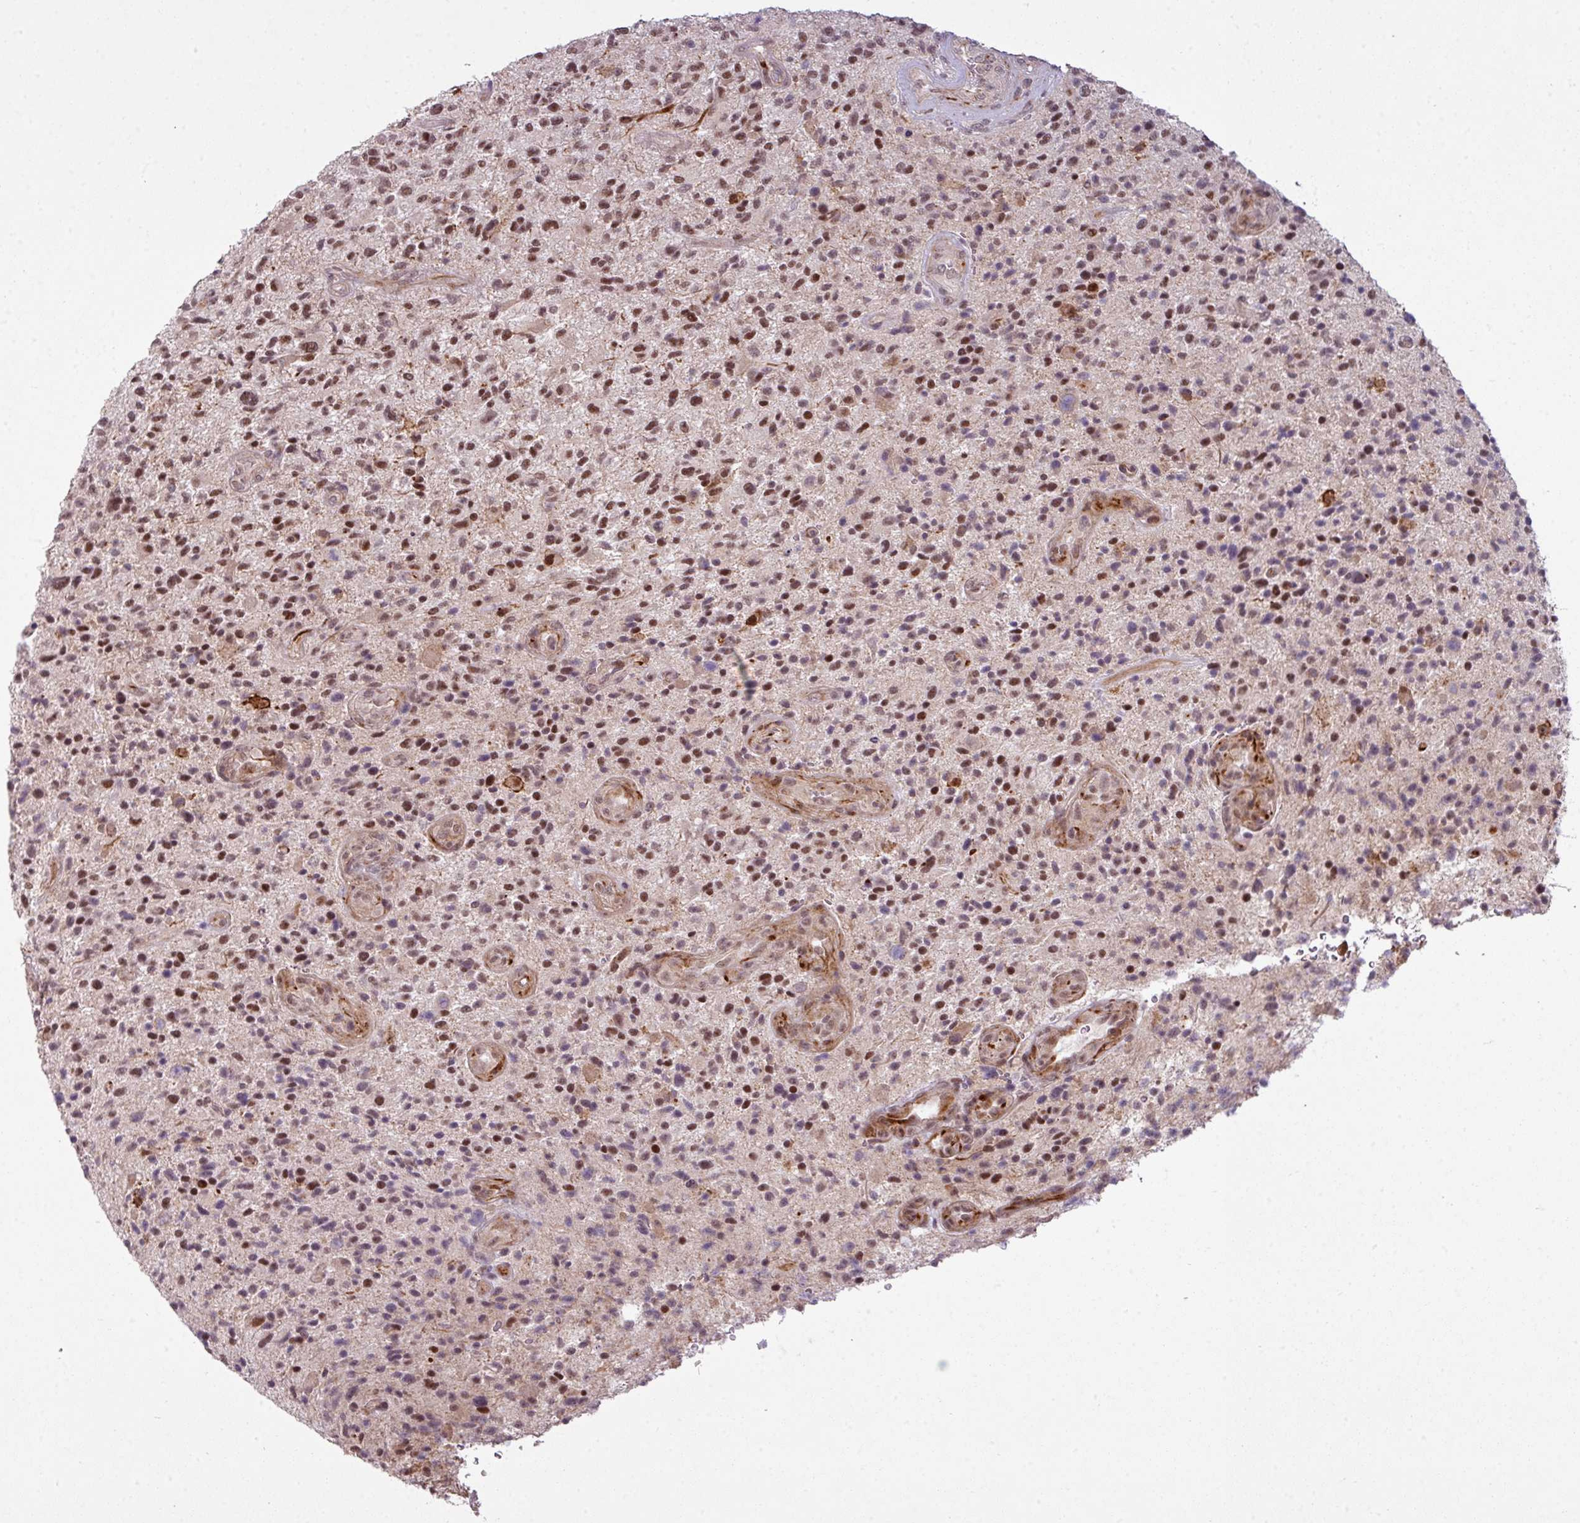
{"staining": {"intensity": "moderate", "quantity": ">75%", "location": "nuclear"}, "tissue": "glioma", "cell_type": "Tumor cells", "image_type": "cancer", "snomed": [{"axis": "morphology", "description": "Glioma, malignant, High grade"}, {"axis": "topography", "description": "Brain"}], "caption": "Immunohistochemistry photomicrograph of human malignant high-grade glioma stained for a protein (brown), which shows medium levels of moderate nuclear positivity in approximately >75% of tumor cells.", "gene": "ZC2HC1C", "patient": {"sex": "male", "age": 47}}